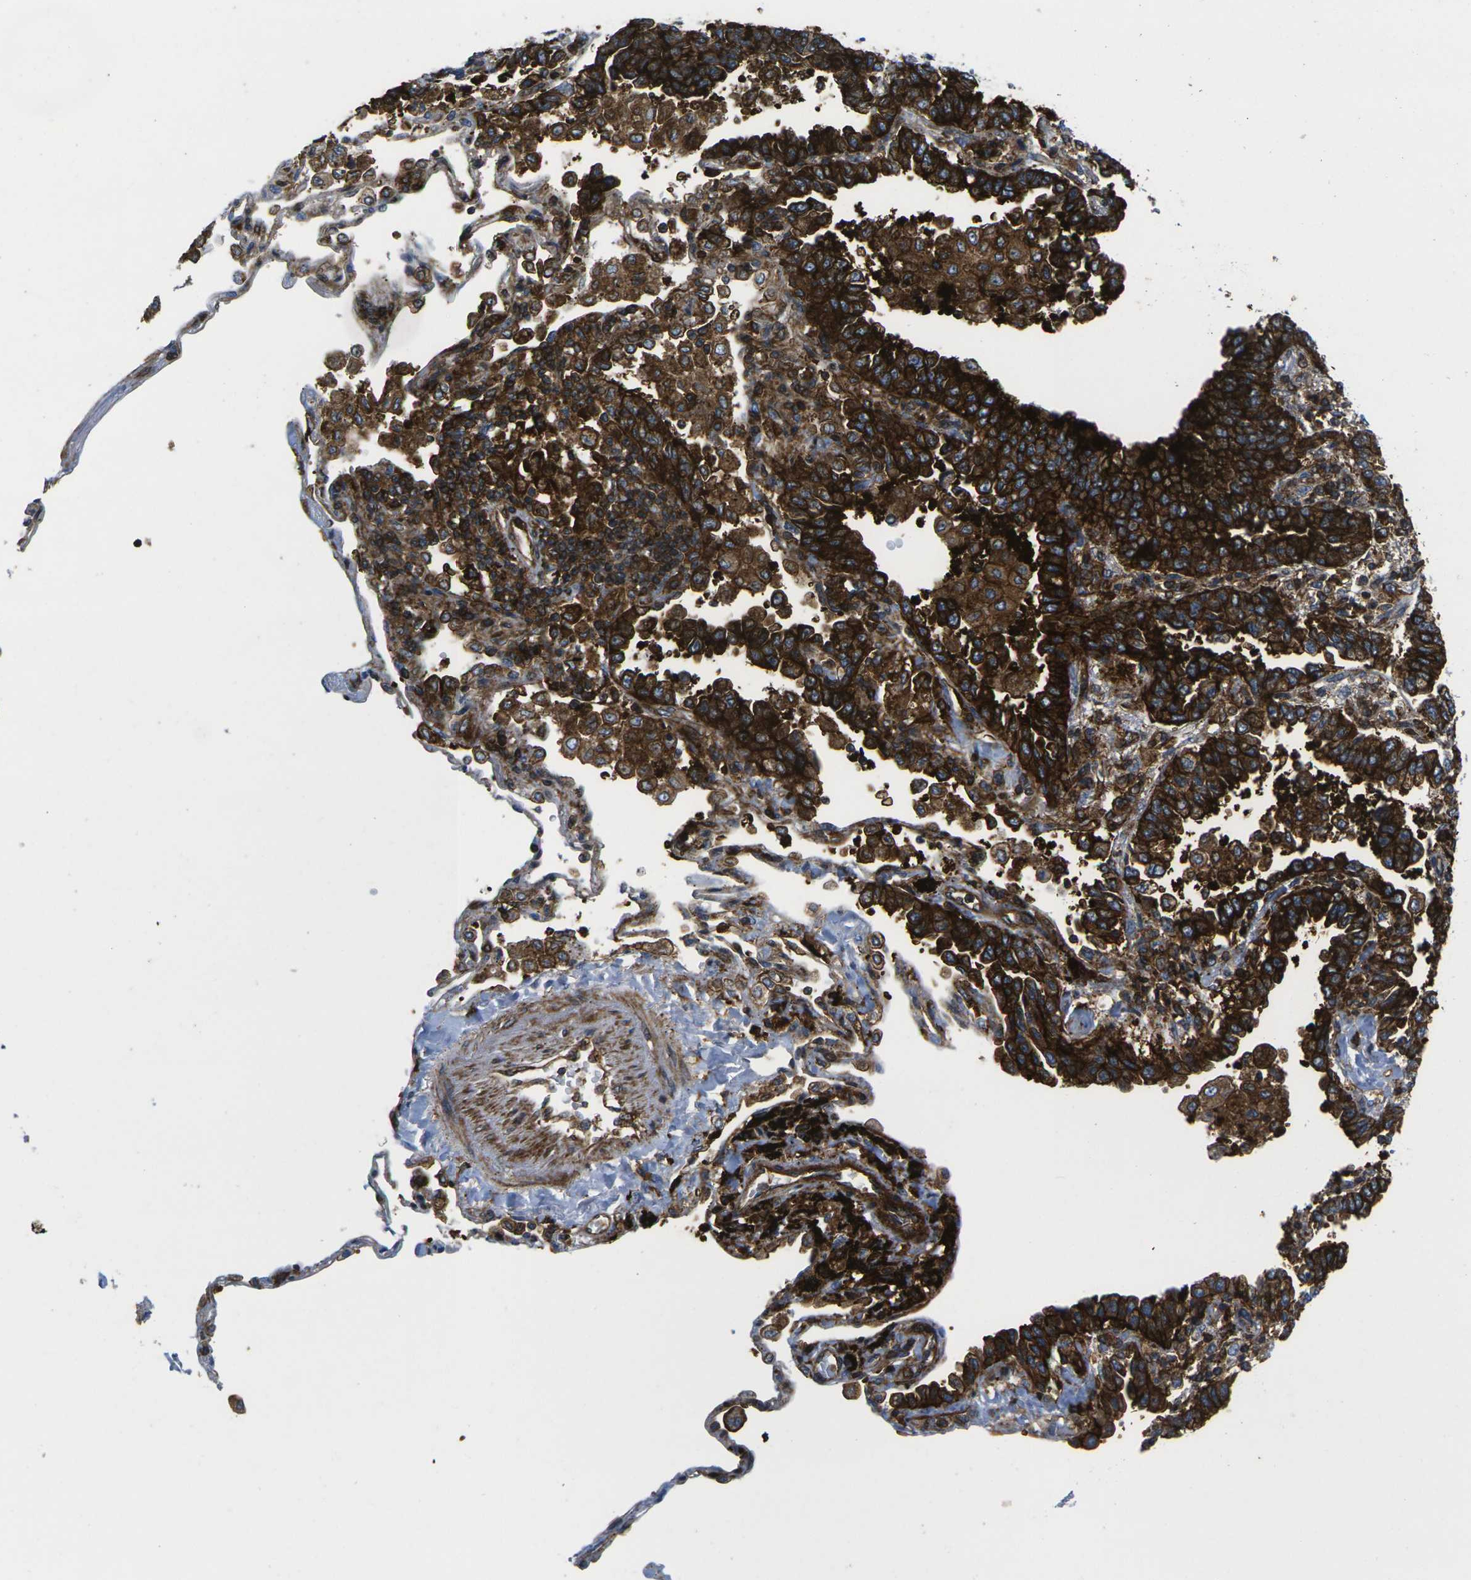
{"staining": {"intensity": "strong", "quantity": ">75%", "location": "cytoplasmic/membranous"}, "tissue": "lung cancer", "cell_type": "Tumor cells", "image_type": "cancer", "snomed": [{"axis": "morphology", "description": "Normal tissue, NOS"}, {"axis": "morphology", "description": "Adenocarcinoma, NOS"}, {"axis": "topography", "description": "Lung"}], "caption": "Immunohistochemical staining of human lung cancer (adenocarcinoma) displays high levels of strong cytoplasmic/membranous staining in approximately >75% of tumor cells. (Brightfield microscopy of DAB IHC at high magnification).", "gene": "IQGAP1", "patient": {"sex": "male", "age": 59}}